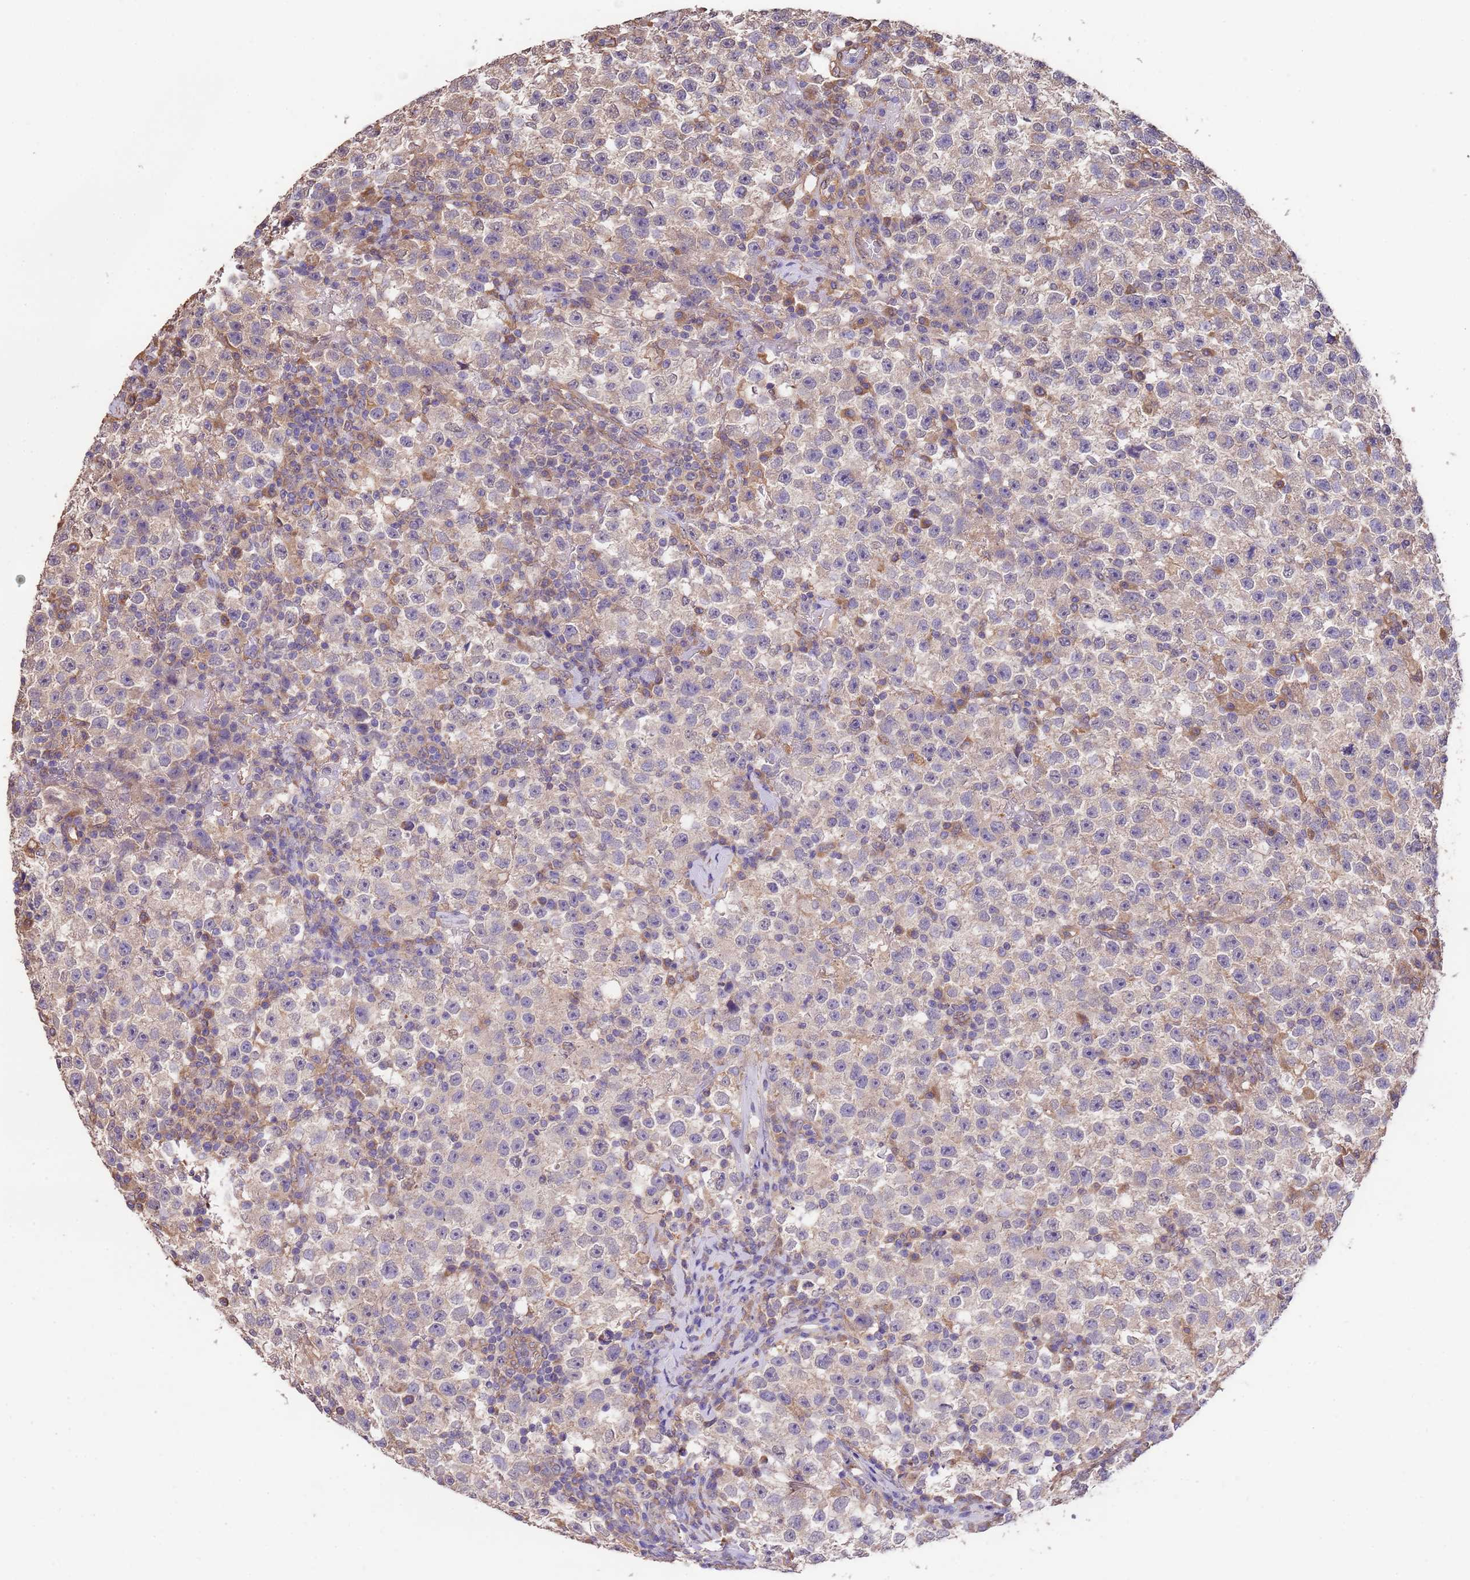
{"staining": {"intensity": "weak", "quantity": "25%-75%", "location": "cytoplasmic/membranous"}, "tissue": "testis cancer", "cell_type": "Tumor cells", "image_type": "cancer", "snomed": [{"axis": "morphology", "description": "Seminoma, NOS"}, {"axis": "topography", "description": "Testis"}], "caption": "Human testis cancer (seminoma) stained for a protein (brown) displays weak cytoplasmic/membranous positive positivity in about 25%-75% of tumor cells.", "gene": "NPHP1", "patient": {"sex": "male", "age": 22}}